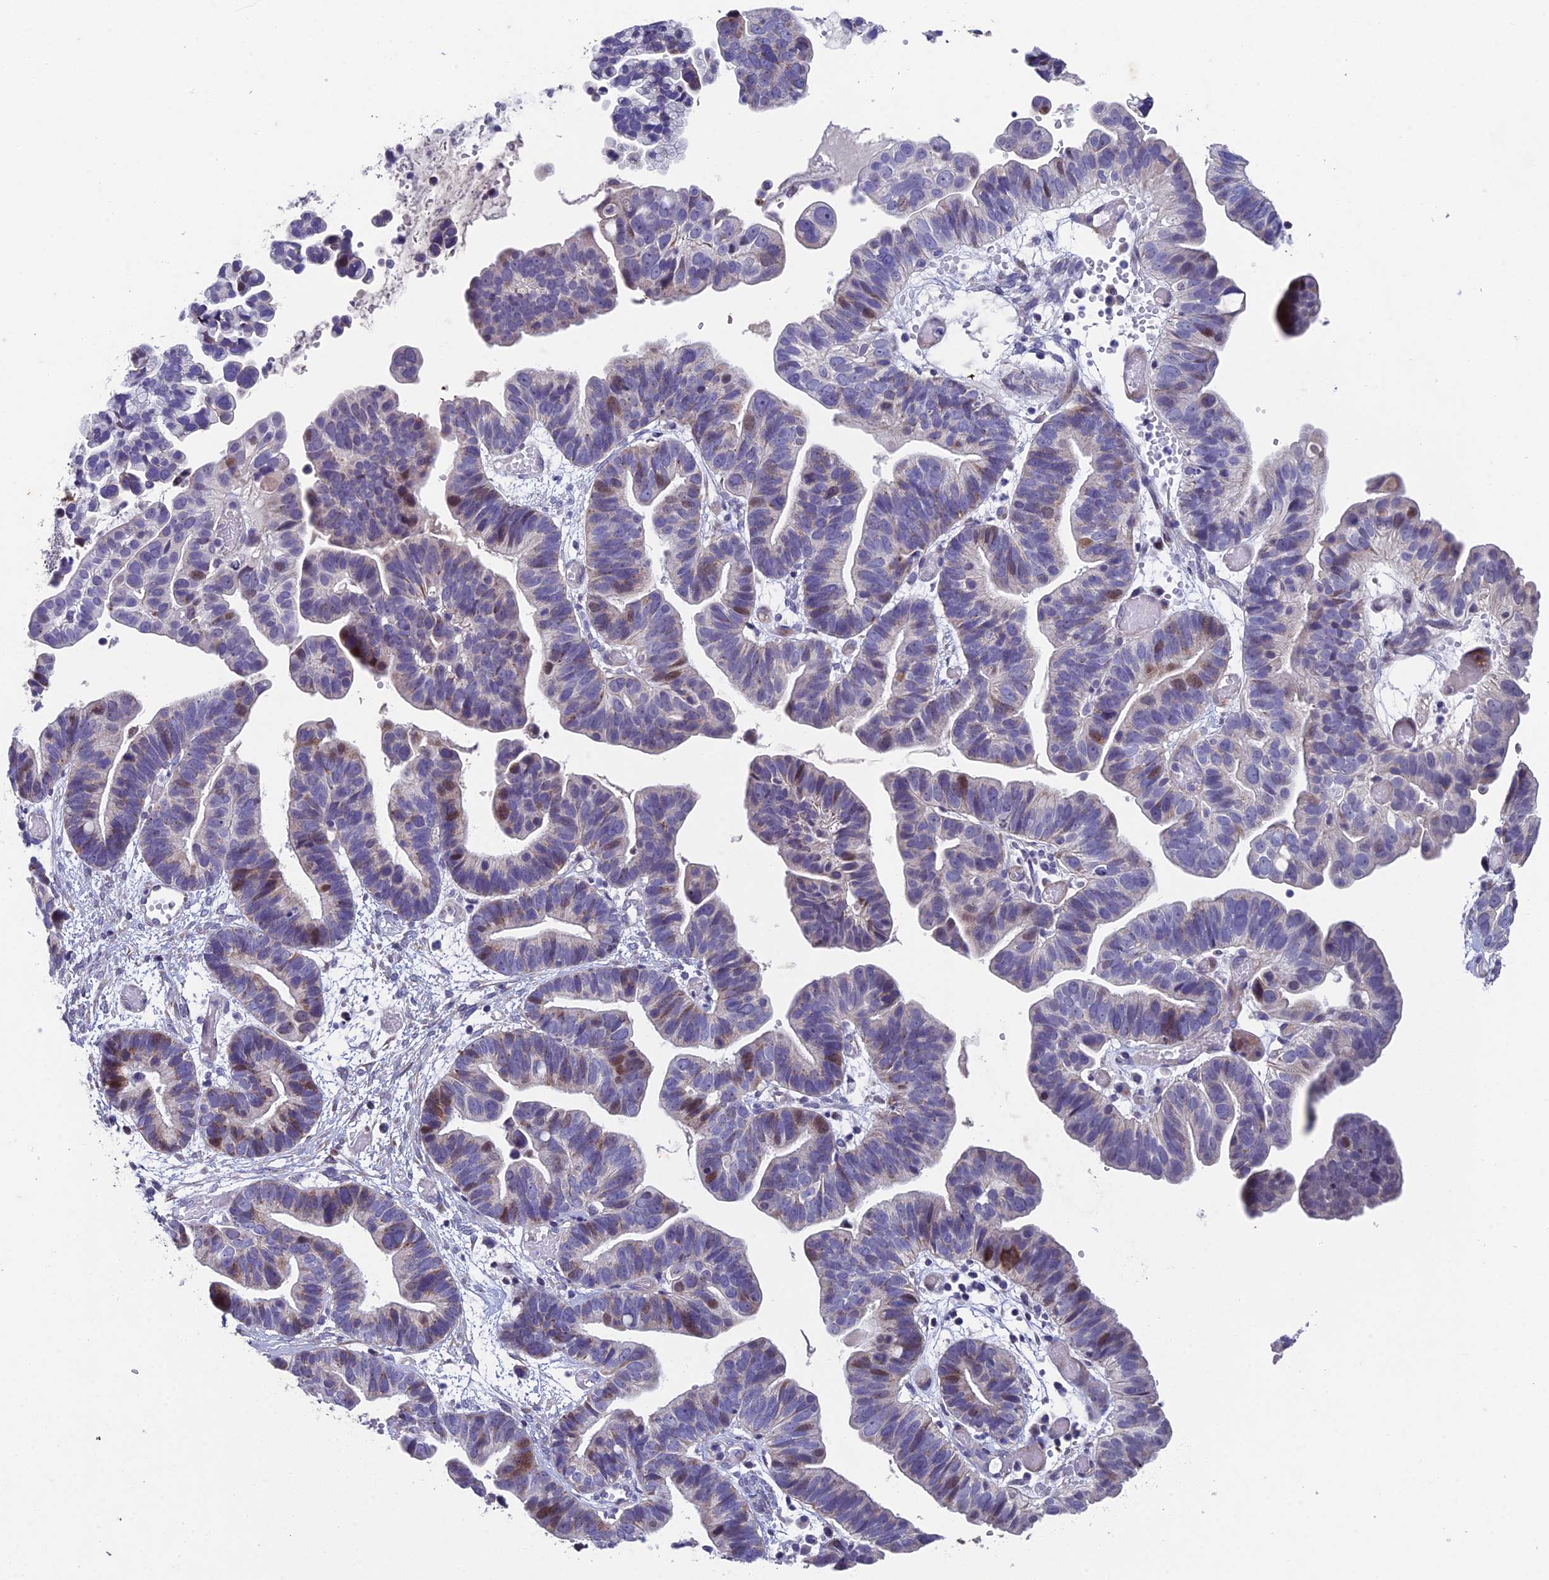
{"staining": {"intensity": "weak", "quantity": "<25%", "location": "nuclear"}, "tissue": "ovarian cancer", "cell_type": "Tumor cells", "image_type": "cancer", "snomed": [{"axis": "morphology", "description": "Cystadenocarcinoma, serous, NOS"}, {"axis": "topography", "description": "Ovary"}], "caption": "This is an immunohistochemistry micrograph of human ovarian cancer. There is no staining in tumor cells.", "gene": "XKR9", "patient": {"sex": "female", "age": 56}}